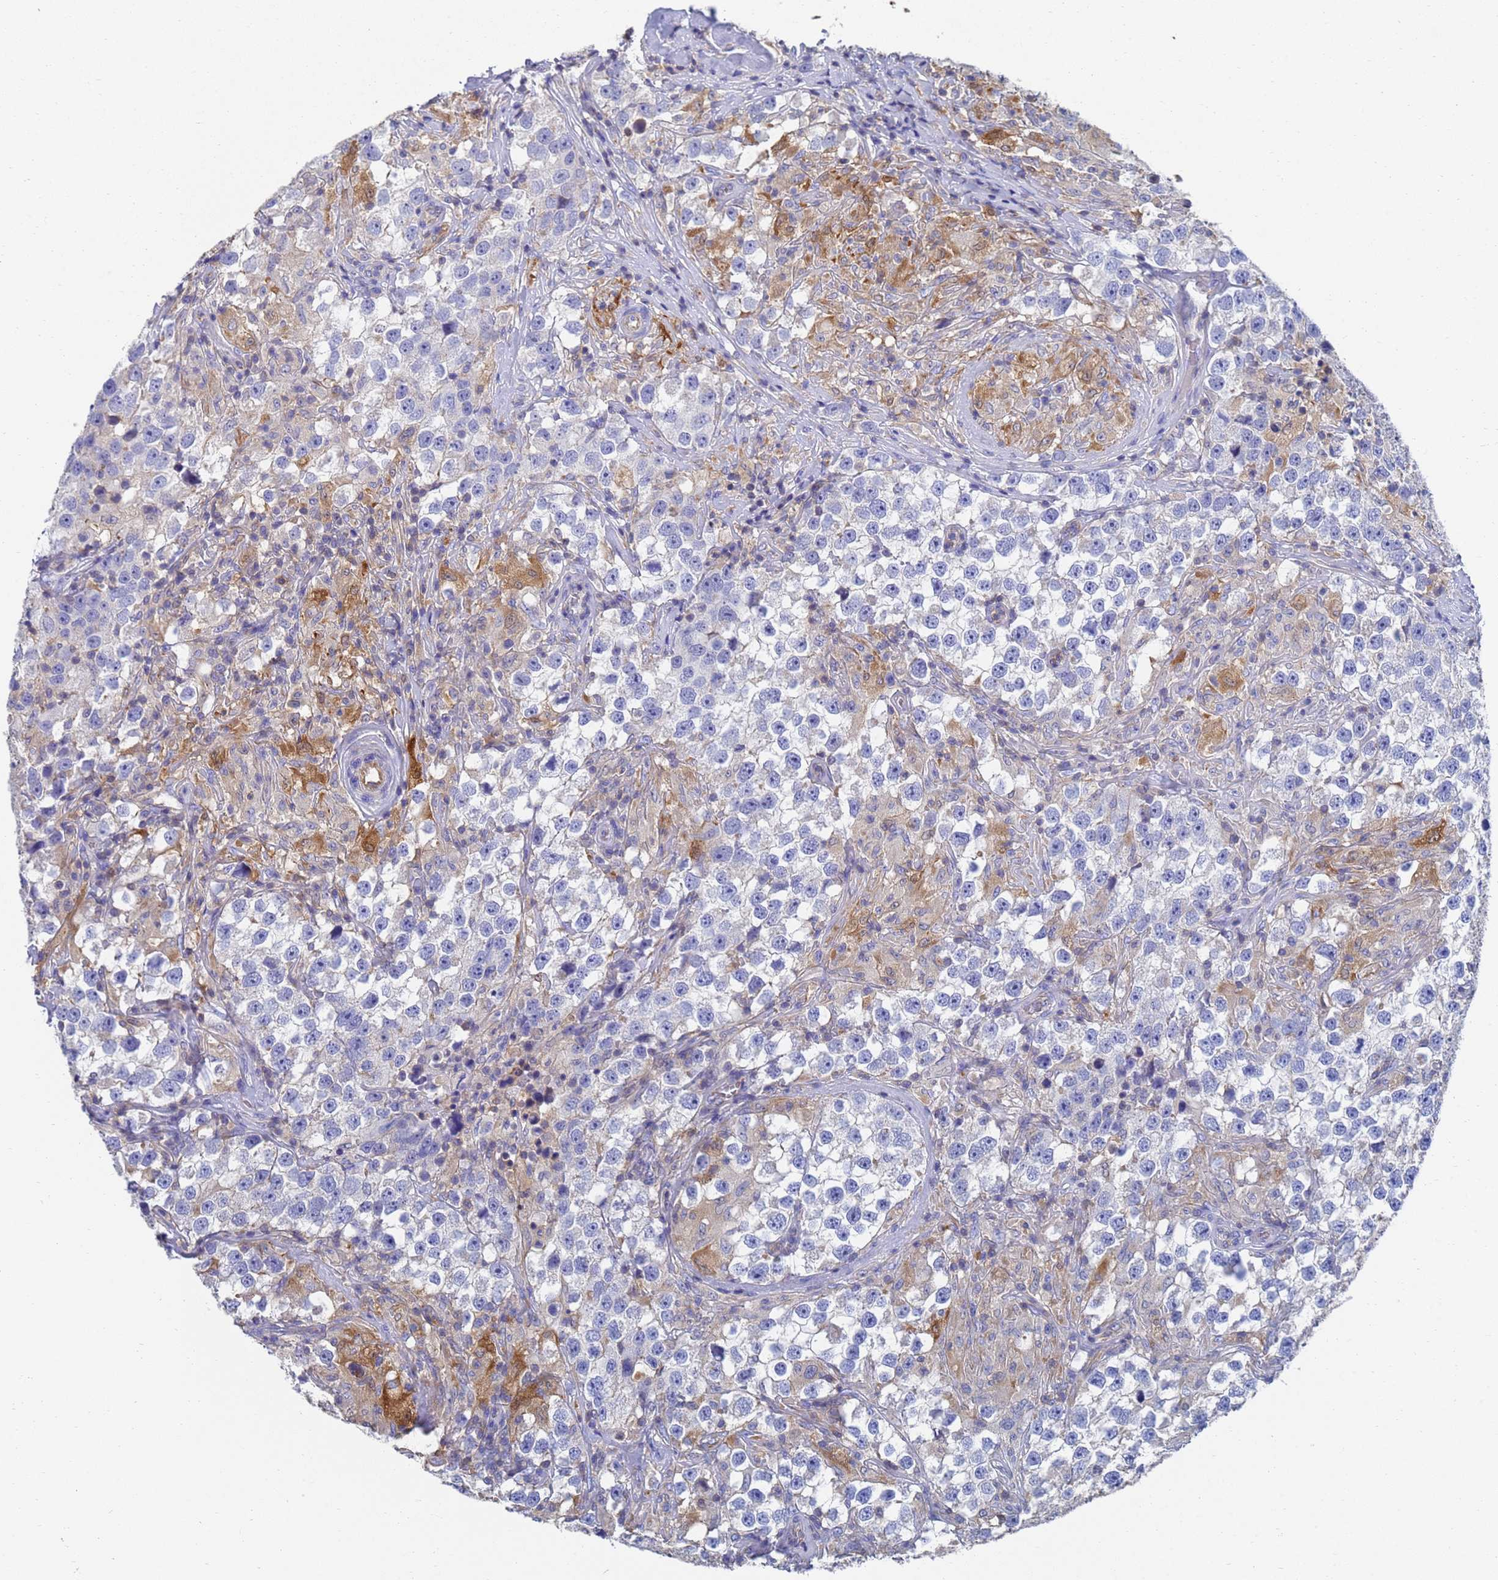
{"staining": {"intensity": "negative", "quantity": "none", "location": "none"}, "tissue": "testis cancer", "cell_type": "Tumor cells", "image_type": "cancer", "snomed": [{"axis": "morphology", "description": "Seminoma, NOS"}, {"axis": "topography", "description": "Testis"}], "caption": "Immunohistochemistry (IHC) of human testis cancer shows no positivity in tumor cells. (Brightfield microscopy of DAB immunohistochemistry at high magnification).", "gene": "GCHFR", "patient": {"sex": "male", "age": 46}}